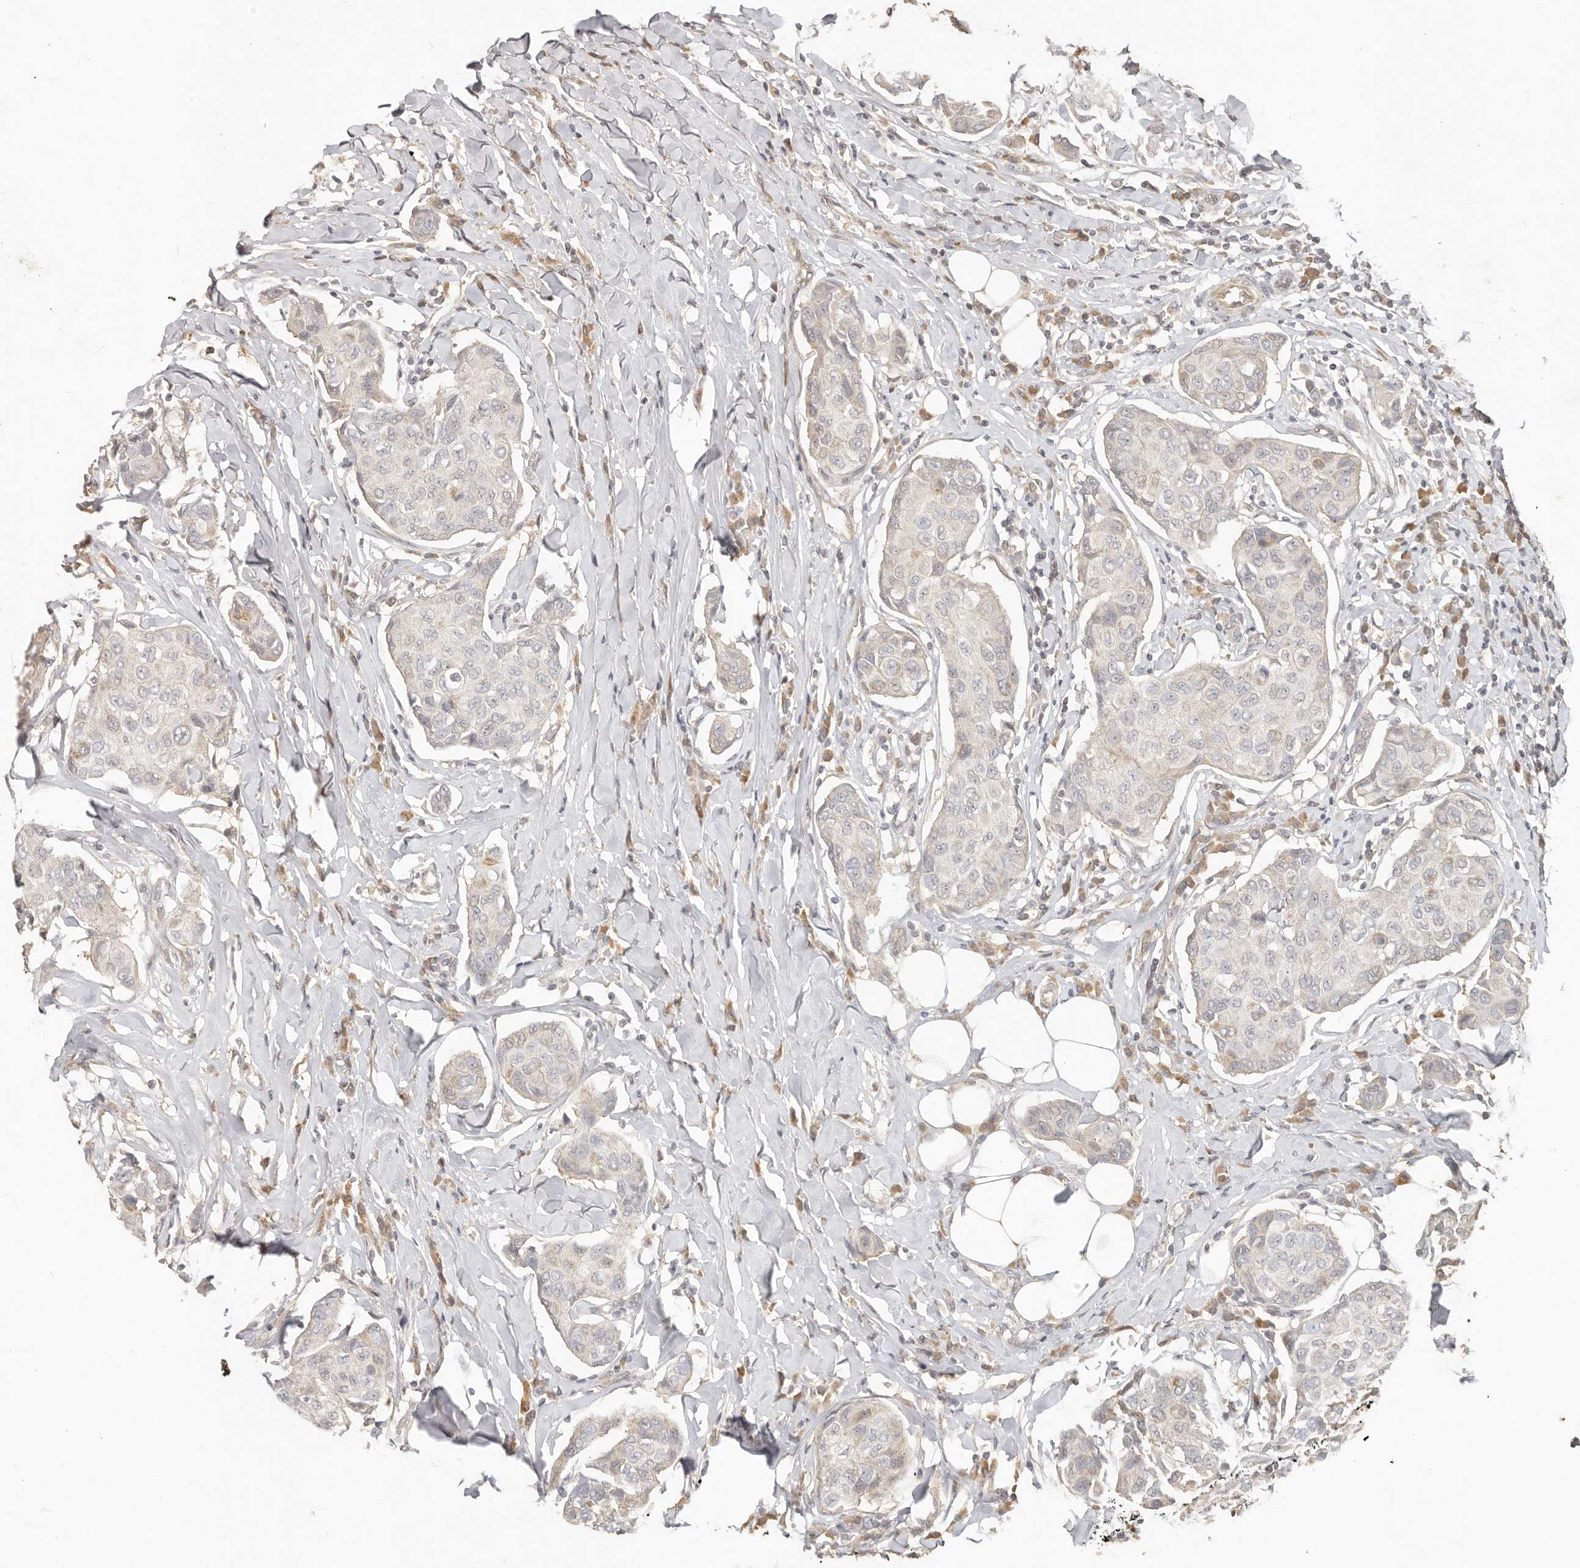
{"staining": {"intensity": "negative", "quantity": "none", "location": "none"}, "tissue": "breast cancer", "cell_type": "Tumor cells", "image_type": "cancer", "snomed": [{"axis": "morphology", "description": "Duct carcinoma"}, {"axis": "topography", "description": "Breast"}], "caption": "High power microscopy image of an immunohistochemistry photomicrograph of breast cancer (invasive ductal carcinoma), revealing no significant staining in tumor cells. The staining is performed using DAB brown chromogen with nuclei counter-stained in using hematoxylin.", "gene": "MTFR2", "patient": {"sex": "female", "age": 80}}